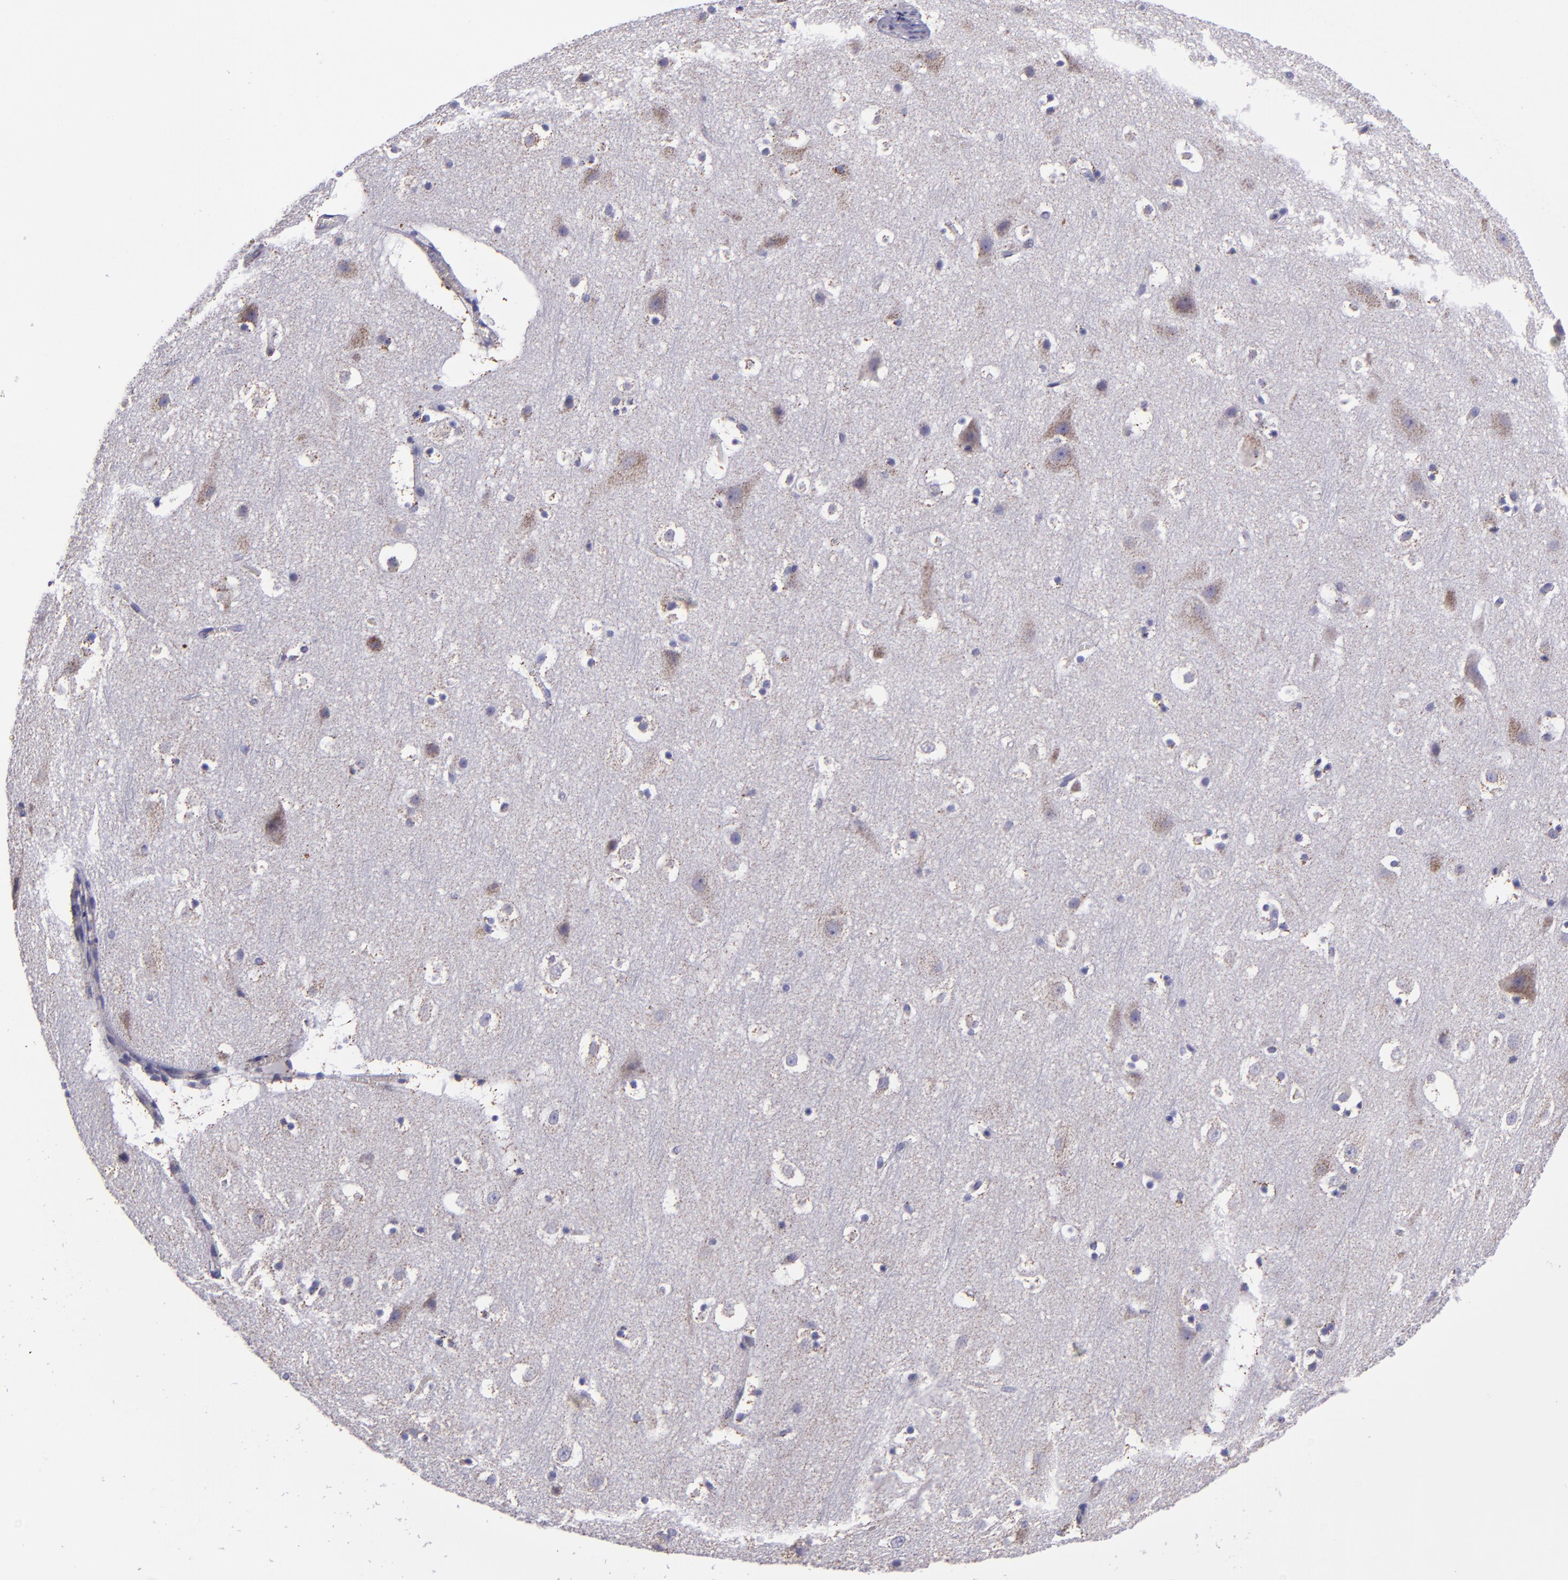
{"staining": {"intensity": "negative", "quantity": "none", "location": "none"}, "tissue": "cerebral cortex", "cell_type": "Endothelial cells", "image_type": "normal", "snomed": [{"axis": "morphology", "description": "Normal tissue, NOS"}, {"axis": "topography", "description": "Cerebral cortex"}], "caption": "Cerebral cortex was stained to show a protein in brown. There is no significant expression in endothelial cells. (Immunohistochemistry (ihc), brightfield microscopy, high magnification).", "gene": "HSPD1", "patient": {"sex": "male", "age": 45}}